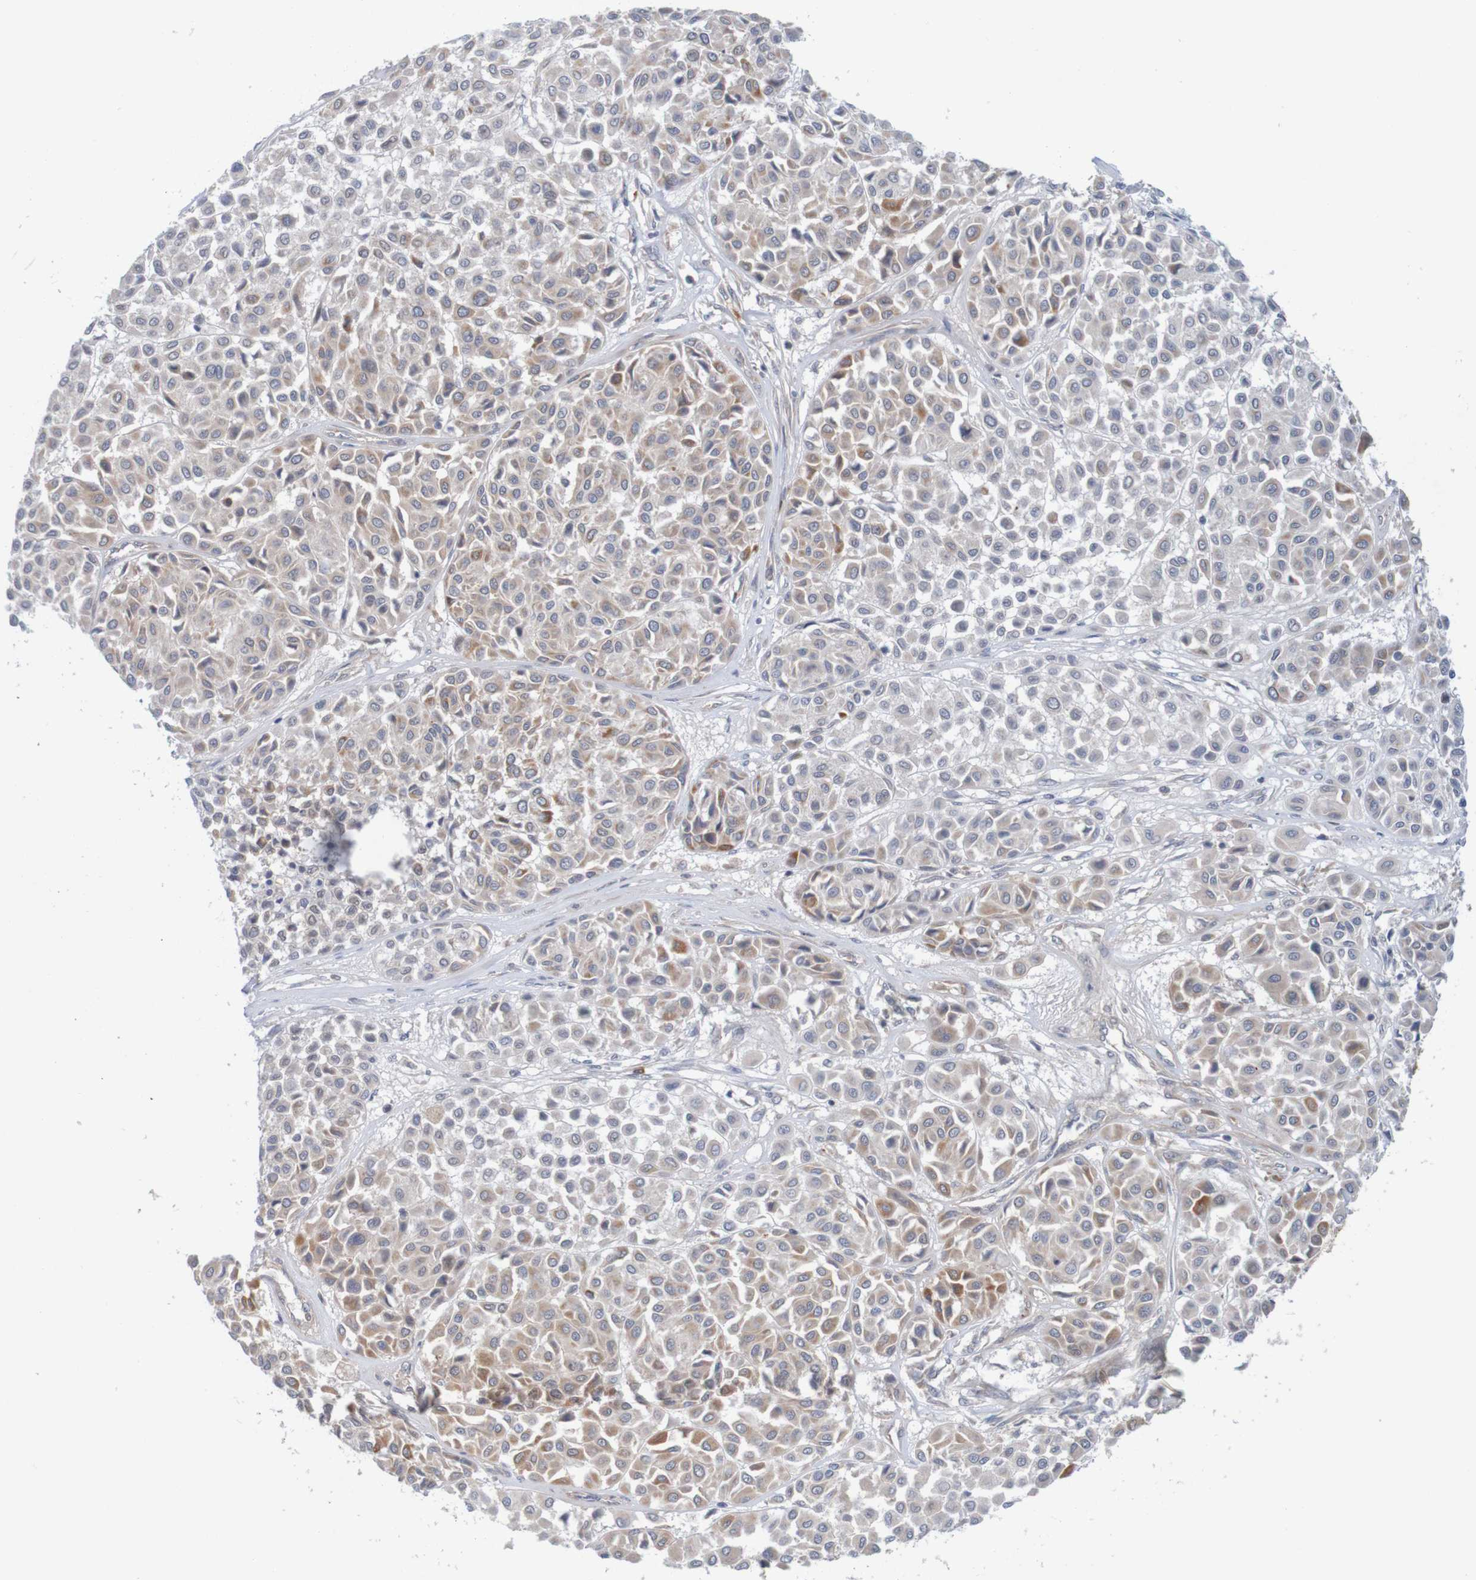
{"staining": {"intensity": "moderate", "quantity": "25%-75%", "location": "cytoplasmic/membranous"}, "tissue": "melanoma", "cell_type": "Tumor cells", "image_type": "cancer", "snomed": [{"axis": "morphology", "description": "Malignant melanoma, Metastatic site"}, {"axis": "topography", "description": "Soft tissue"}], "caption": "The micrograph displays immunohistochemical staining of malignant melanoma (metastatic site). There is moderate cytoplasmic/membranous staining is identified in about 25%-75% of tumor cells. (DAB (3,3'-diaminobenzidine) IHC, brown staining for protein, blue staining for nuclei).", "gene": "NAV2", "patient": {"sex": "male", "age": 41}}